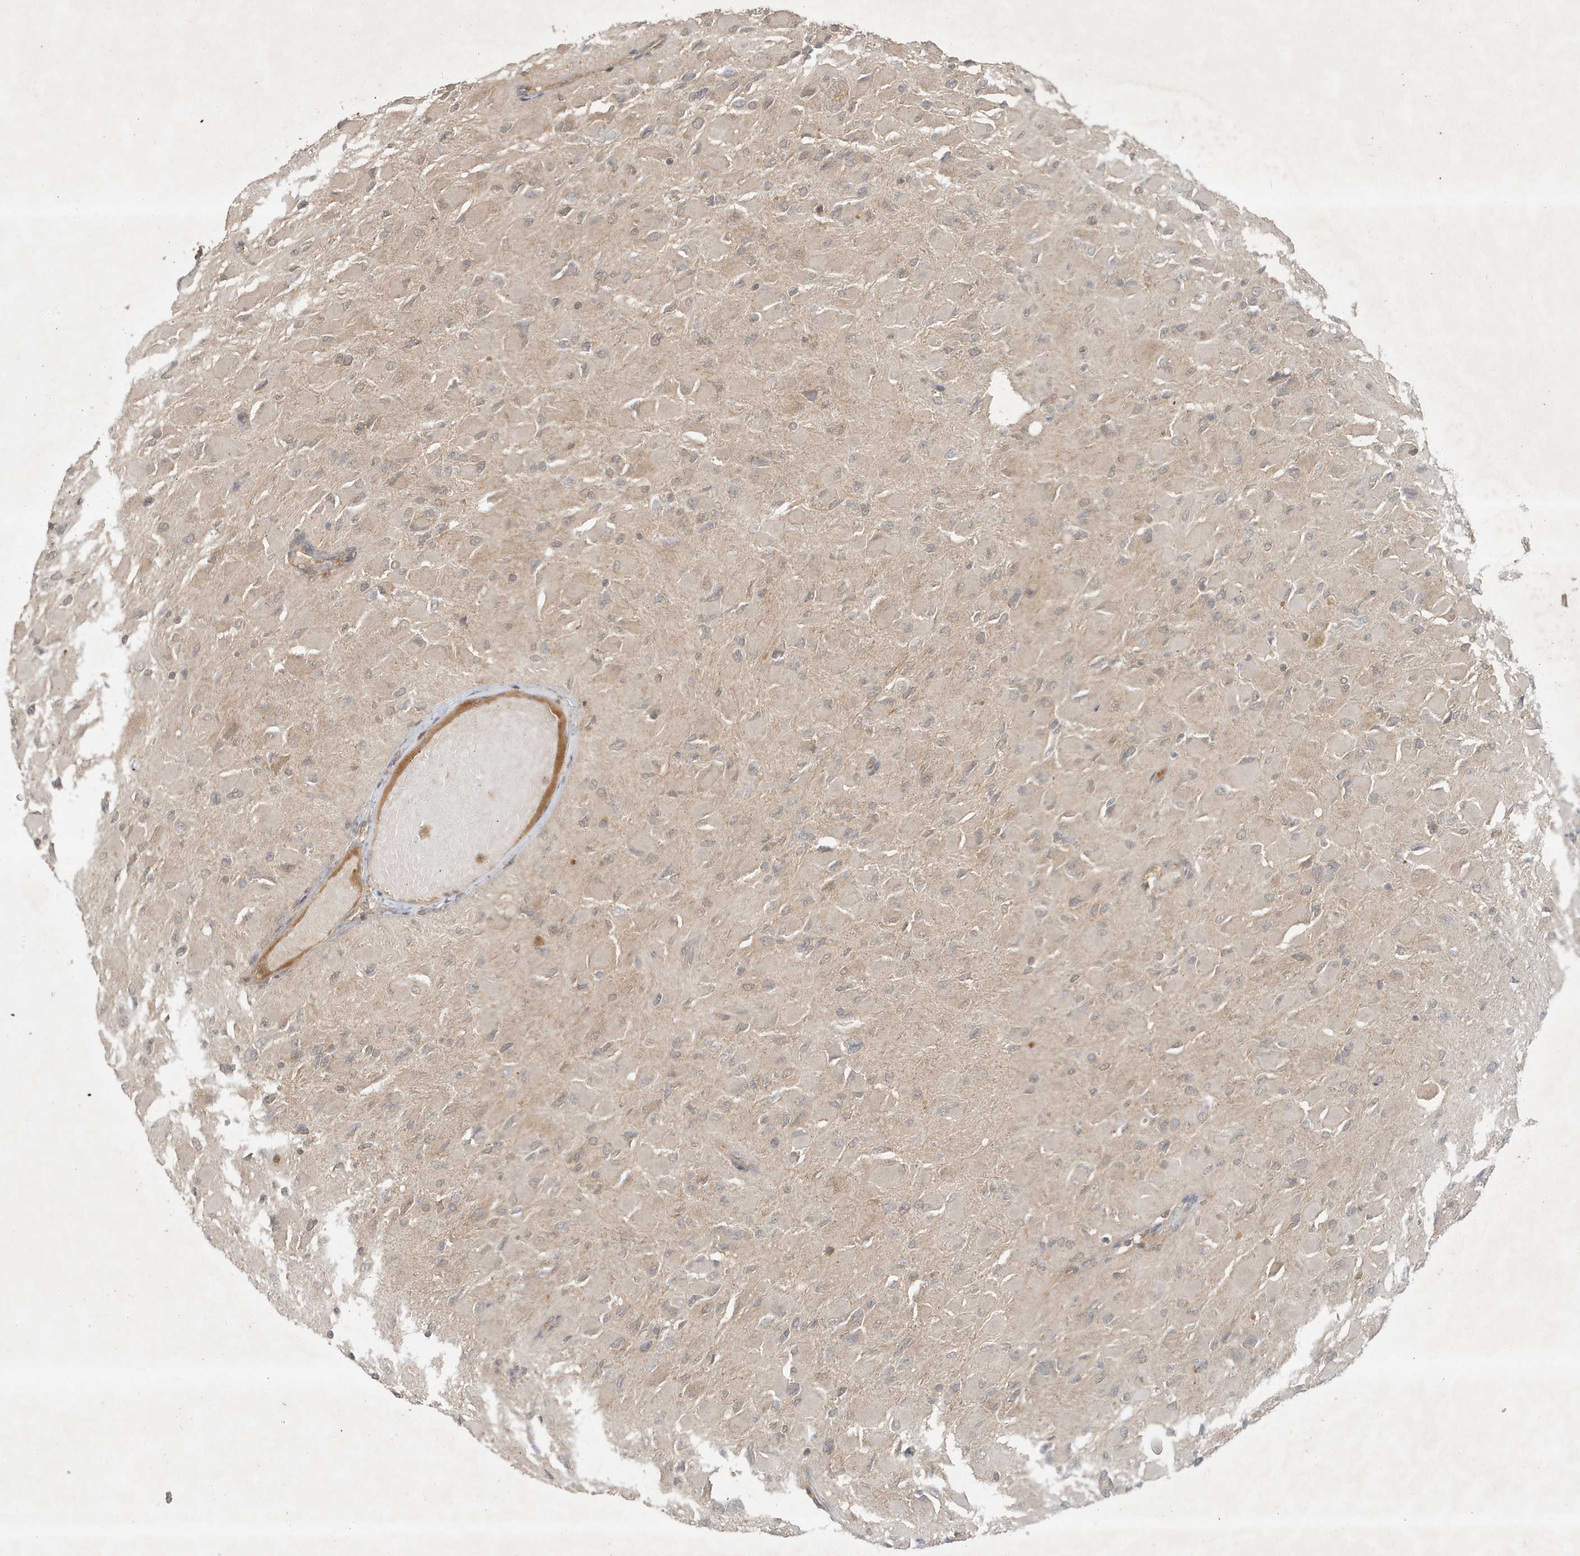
{"staining": {"intensity": "weak", "quantity": ">75%", "location": "cytoplasmic/membranous"}, "tissue": "glioma", "cell_type": "Tumor cells", "image_type": "cancer", "snomed": [{"axis": "morphology", "description": "Glioma, malignant, High grade"}, {"axis": "topography", "description": "Cerebral cortex"}], "caption": "Glioma stained with a brown dye displays weak cytoplasmic/membranous positive positivity in about >75% of tumor cells.", "gene": "ABCB9", "patient": {"sex": "female", "age": 36}}